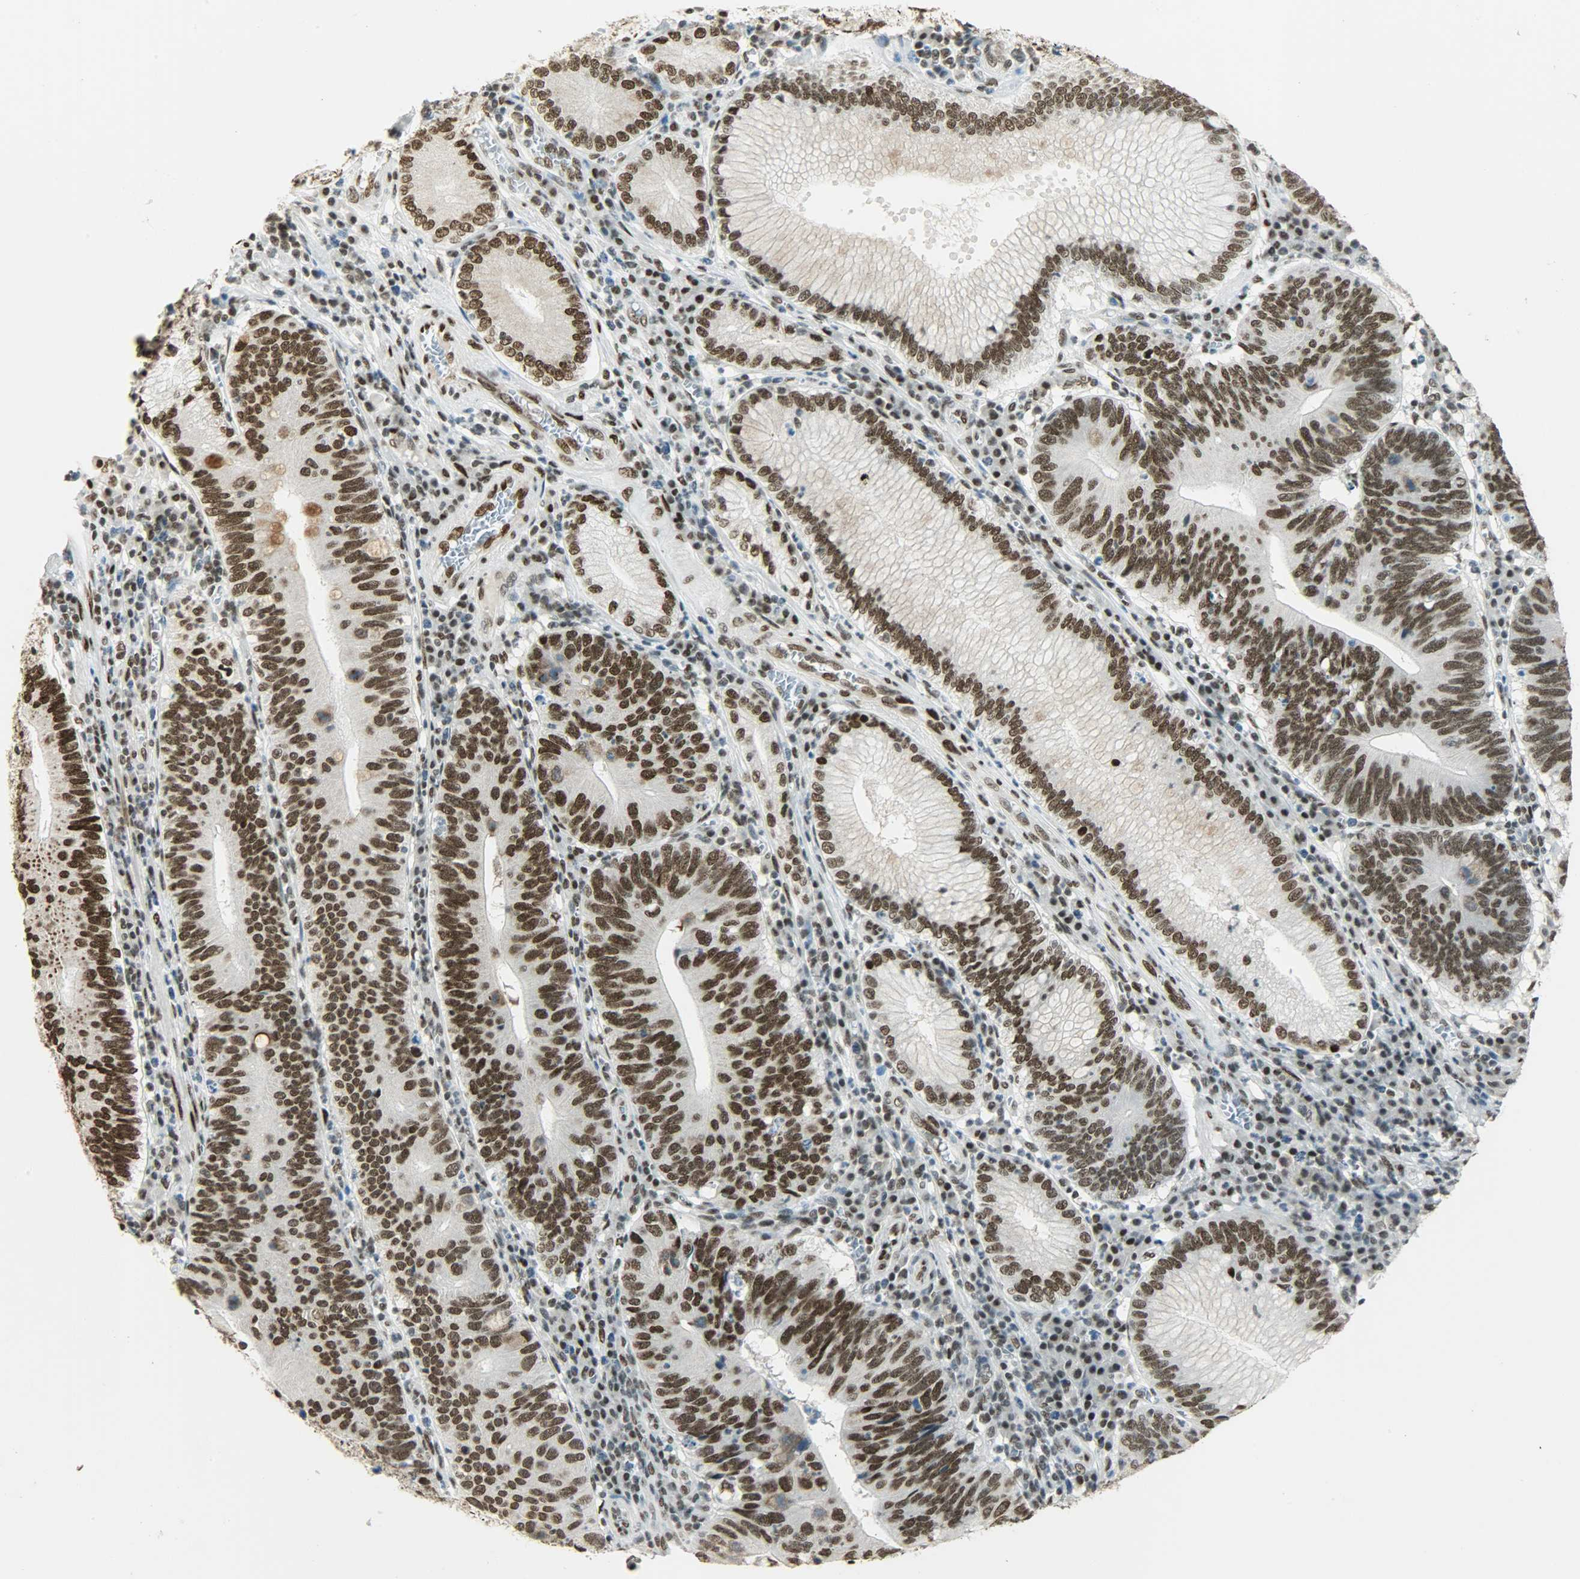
{"staining": {"intensity": "strong", "quantity": ">75%", "location": "nuclear"}, "tissue": "stomach cancer", "cell_type": "Tumor cells", "image_type": "cancer", "snomed": [{"axis": "morphology", "description": "Adenocarcinoma, NOS"}, {"axis": "topography", "description": "Stomach"}], "caption": "This photomicrograph displays IHC staining of human stomach adenocarcinoma, with high strong nuclear positivity in about >75% of tumor cells.", "gene": "MYEF2", "patient": {"sex": "male", "age": 59}}